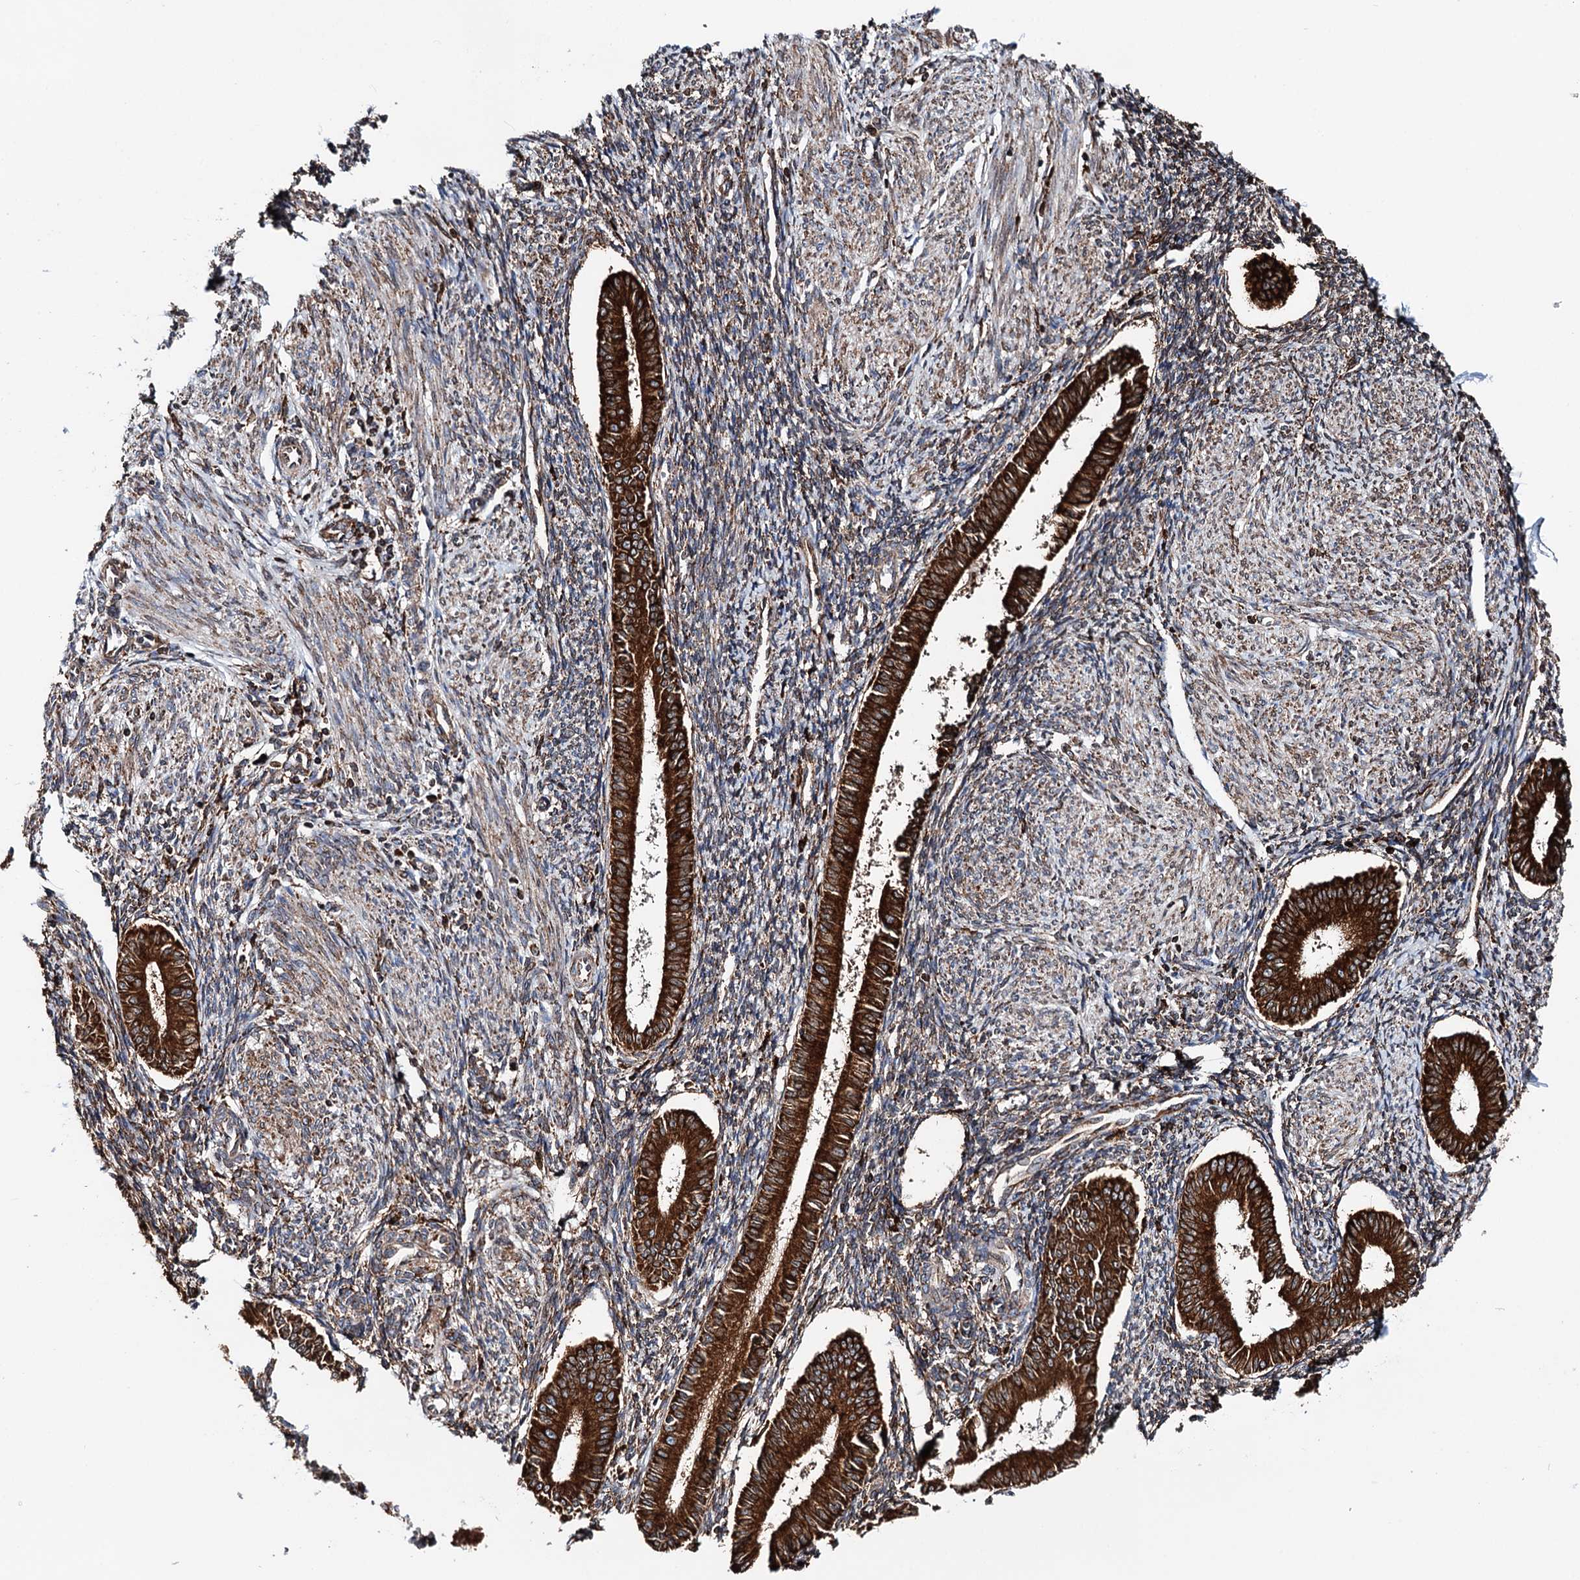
{"staining": {"intensity": "moderate", "quantity": "25%-75%", "location": "cytoplasmic/membranous"}, "tissue": "endometrium", "cell_type": "Cells in endometrial stroma", "image_type": "normal", "snomed": [{"axis": "morphology", "description": "Normal tissue, NOS"}, {"axis": "topography", "description": "Uterus"}, {"axis": "topography", "description": "Endometrium"}], "caption": "A high-resolution image shows IHC staining of normal endometrium, which reveals moderate cytoplasmic/membranous positivity in approximately 25%-75% of cells in endometrial stroma. Nuclei are stained in blue.", "gene": "ERP29", "patient": {"sex": "female", "age": 48}}